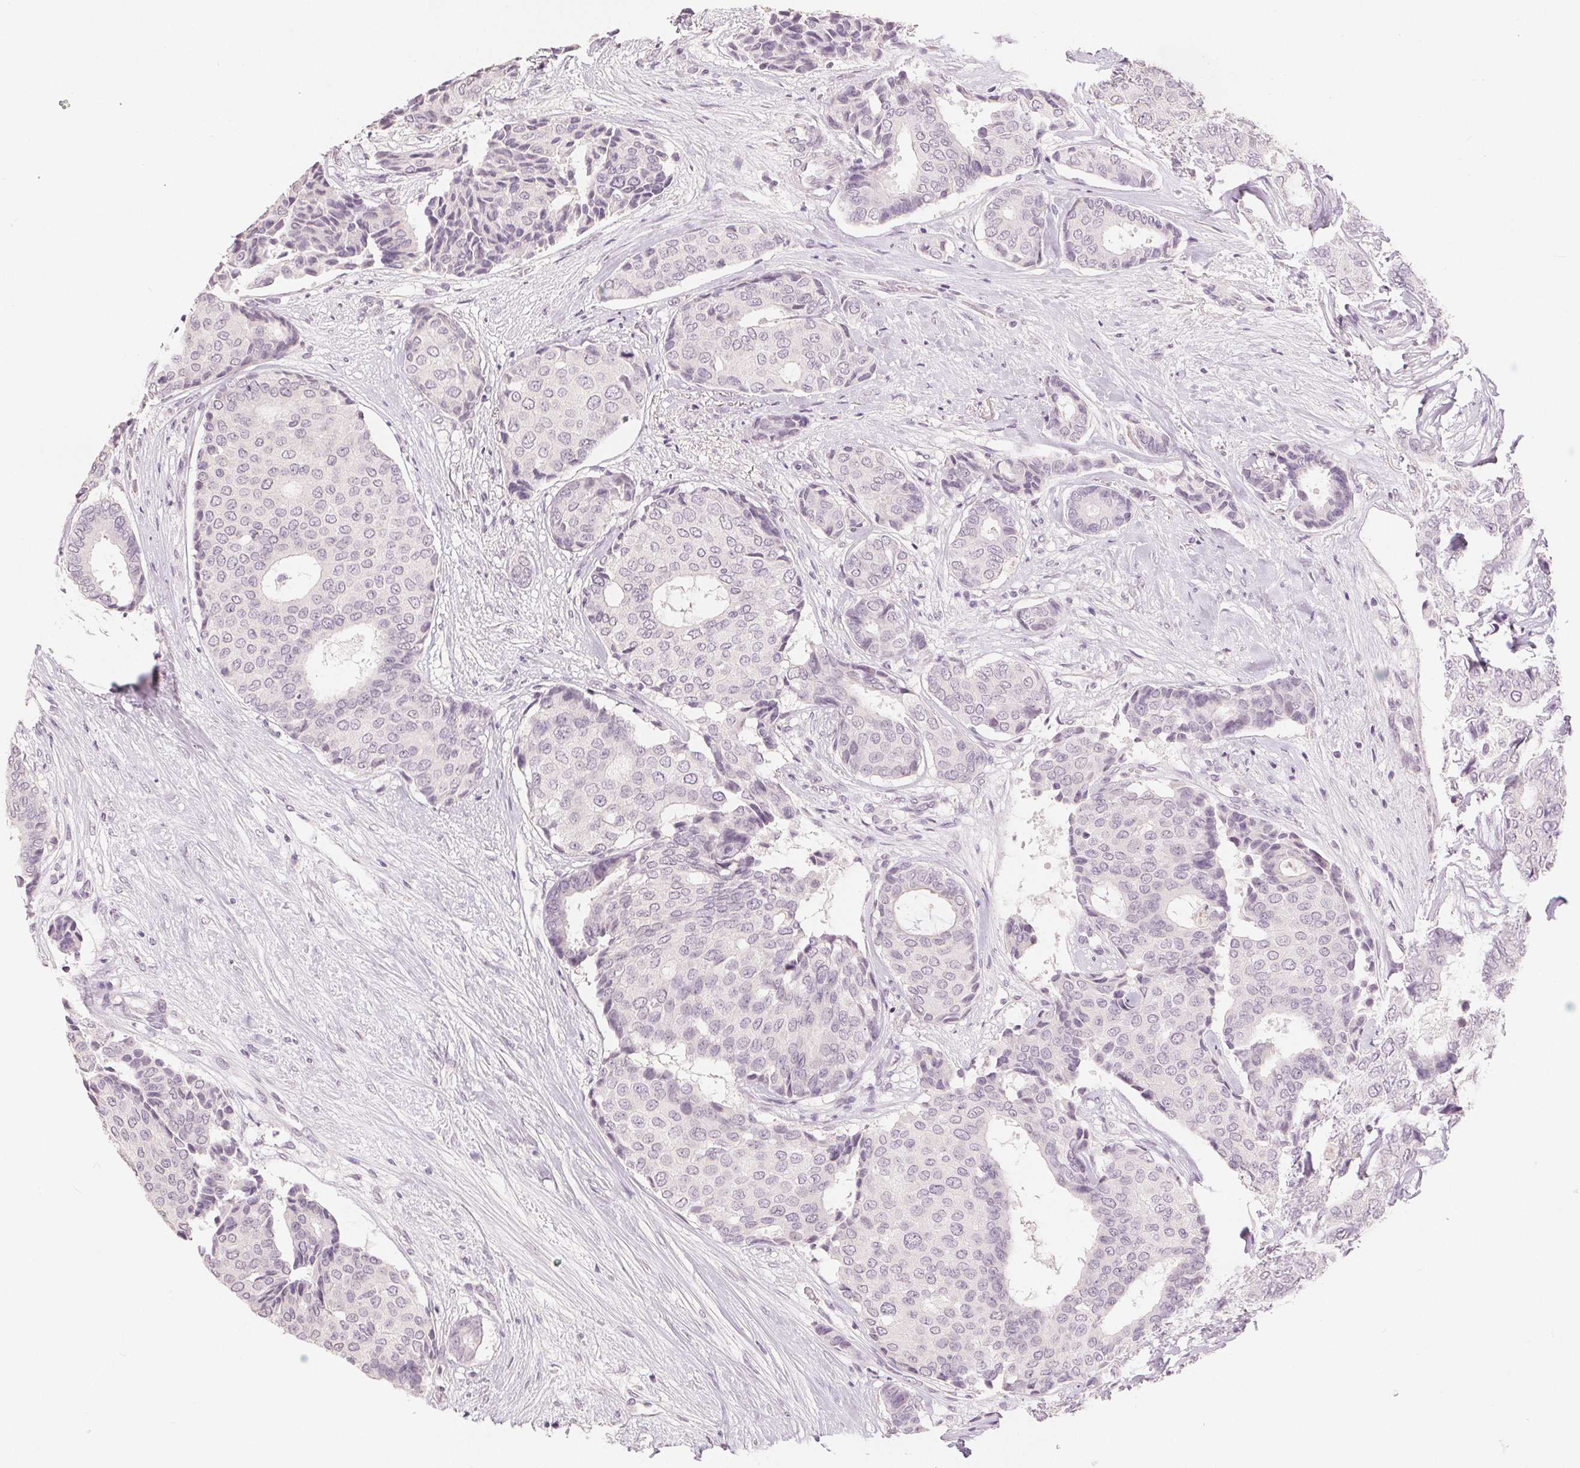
{"staining": {"intensity": "negative", "quantity": "none", "location": "none"}, "tissue": "breast cancer", "cell_type": "Tumor cells", "image_type": "cancer", "snomed": [{"axis": "morphology", "description": "Duct carcinoma"}, {"axis": "topography", "description": "Breast"}], "caption": "Photomicrograph shows no significant protein expression in tumor cells of intraductal carcinoma (breast). (Brightfield microscopy of DAB immunohistochemistry (IHC) at high magnification).", "gene": "SLC27A5", "patient": {"sex": "female", "age": 75}}